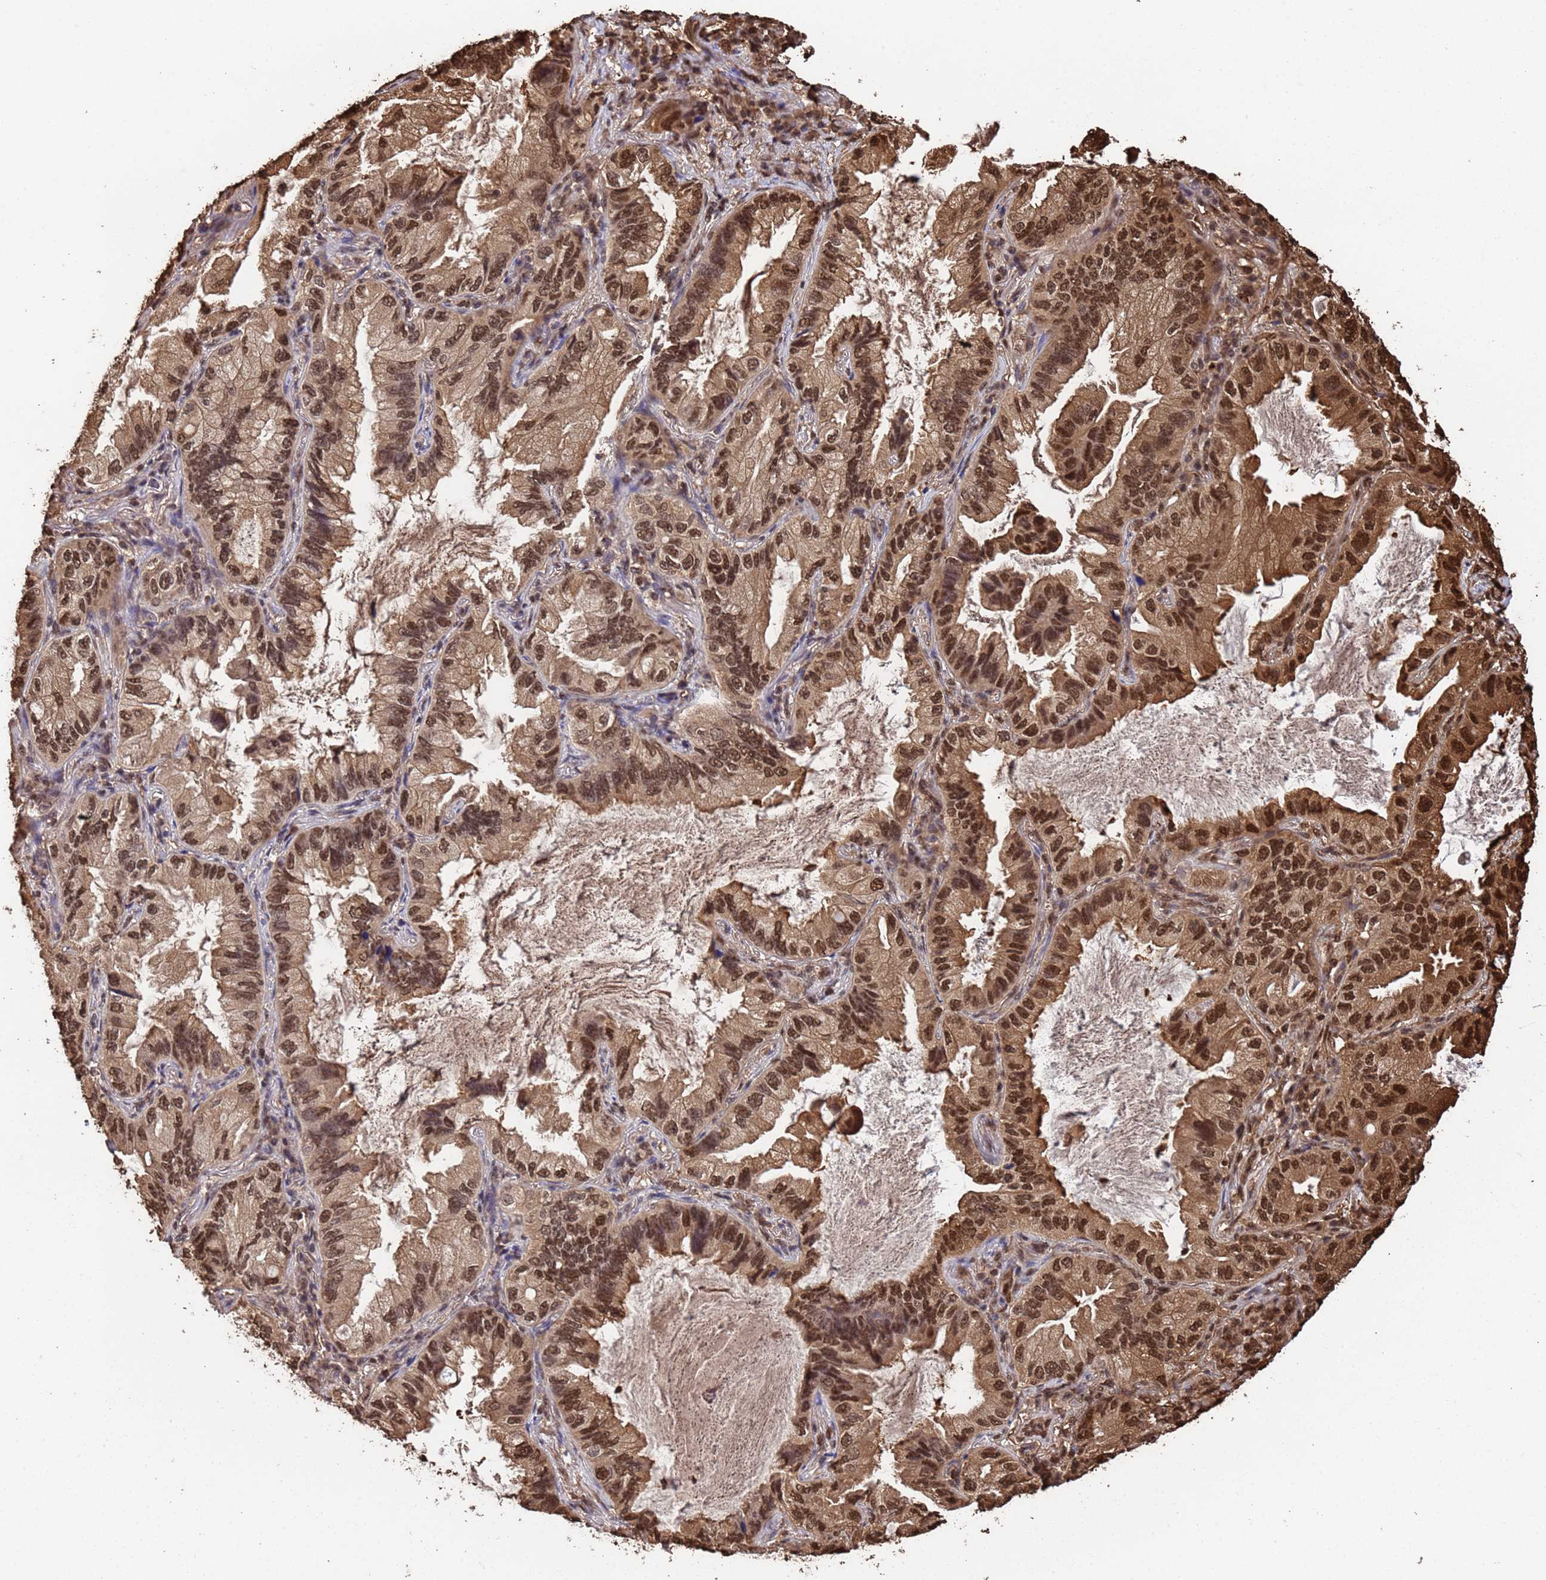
{"staining": {"intensity": "moderate", "quantity": ">75%", "location": "cytoplasmic/membranous,nuclear"}, "tissue": "lung cancer", "cell_type": "Tumor cells", "image_type": "cancer", "snomed": [{"axis": "morphology", "description": "Adenocarcinoma, NOS"}, {"axis": "topography", "description": "Lung"}], "caption": "Immunohistochemistry (IHC) (DAB (3,3'-diaminobenzidine)) staining of human lung adenocarcinoma demonstrates moderate cytoplasmic/membranous and nuclear protein expression in about >75% of tumor cells.", "gene": "SUMO4", "patient": {"sex": "female", "age": 69}}